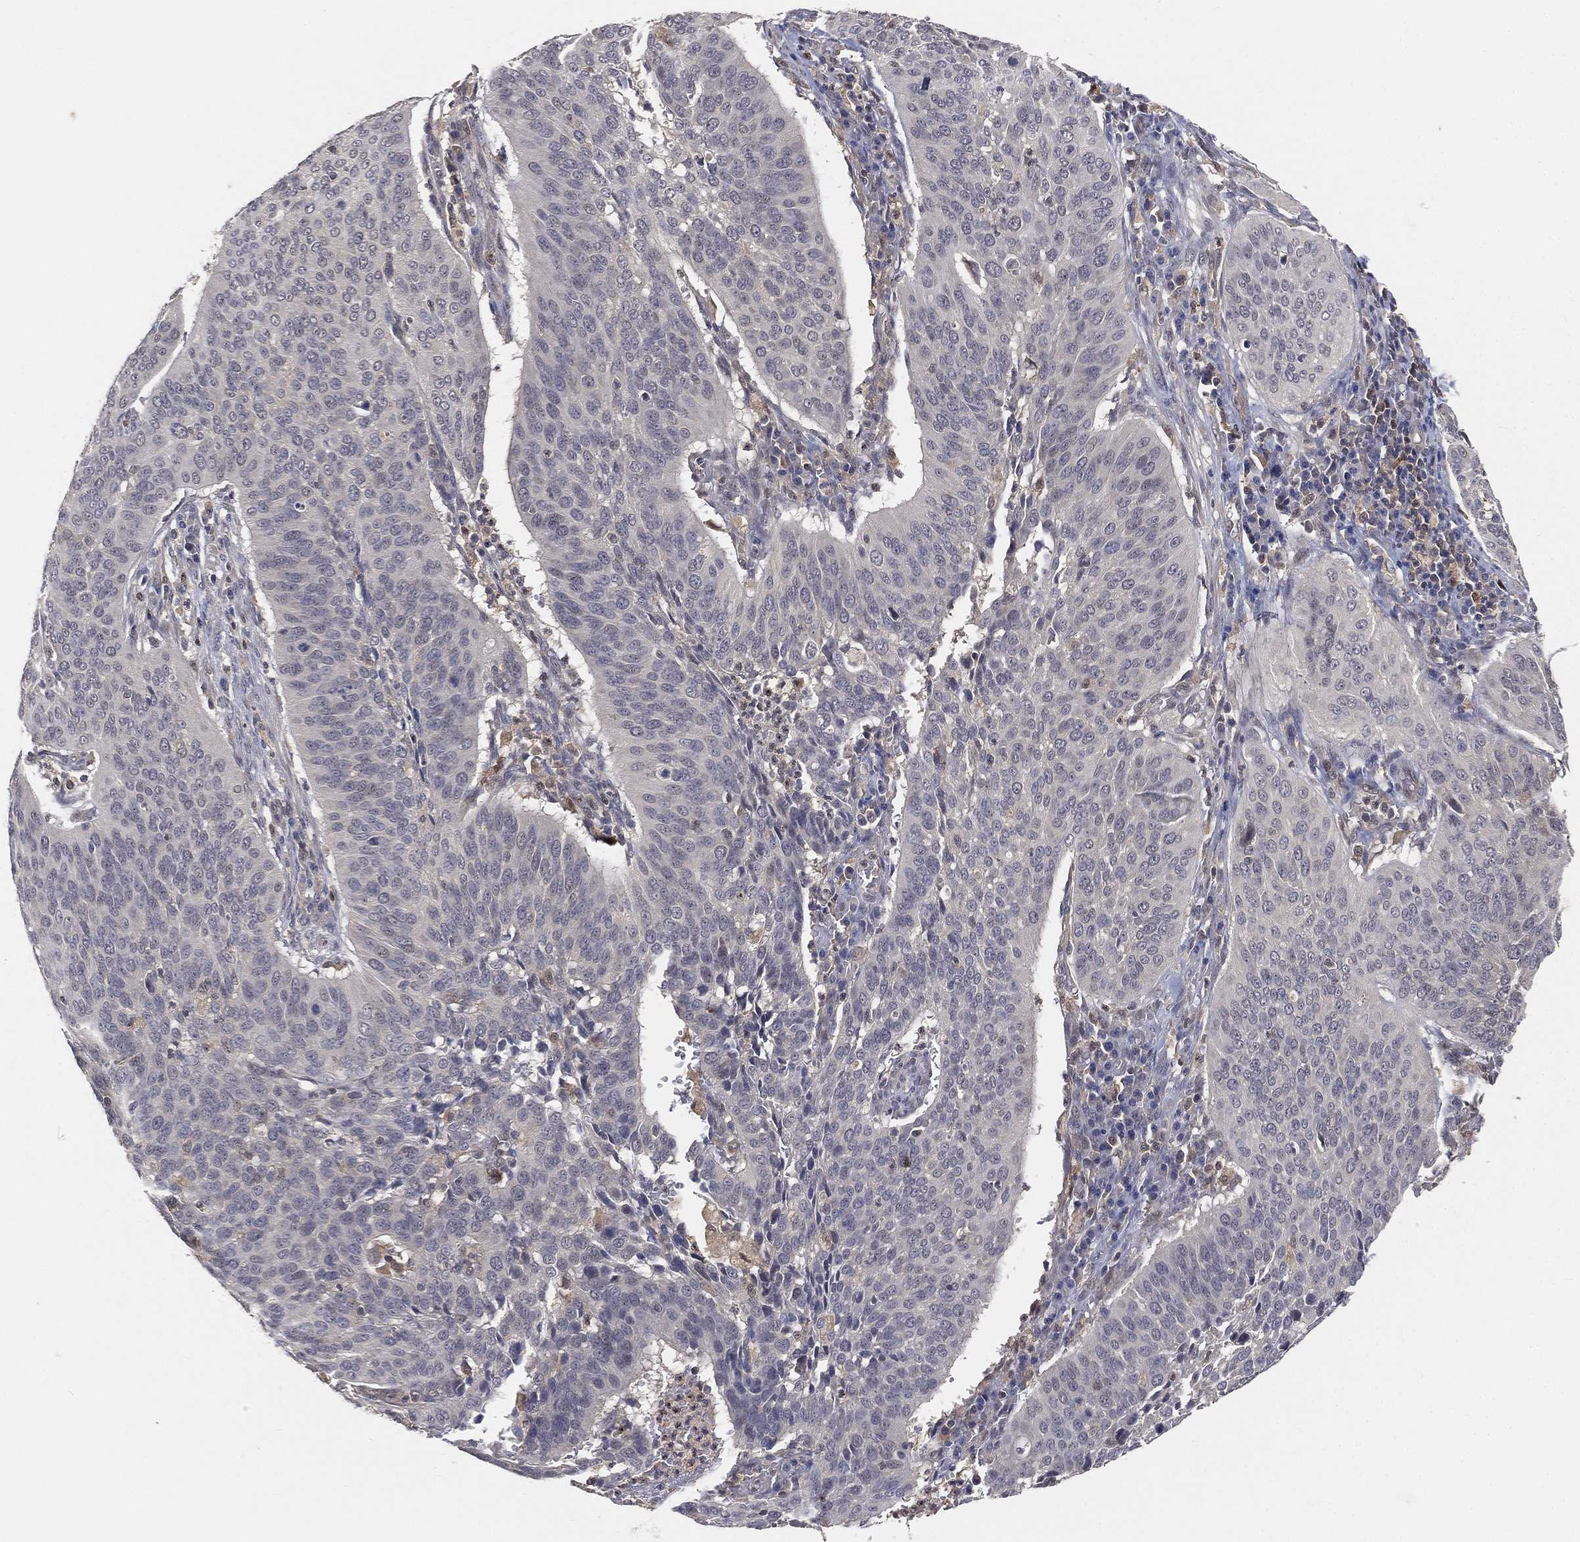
{"staining": {"intensity": "negative", "quantity": "none", "location": "none"}, "tissue": "cervical cancer", "cell_type": "Tumor cells", "image_type": "cancer", "snomed": [{"axis": "morphology", "description": "Normal tissue, NOS"}, {"axis": "morphology", "description": "Squamous cell carcinoma, NOS"}, {"axis": "topography", "description": "Cervix"}], "caption": "Immunohistochemical staining of human squamous cell carcinoma (cervical) reveals no significant positivity in tumor cells.", "gene": "MAPK1", "patient": {"sex": "female", "age": 39}}